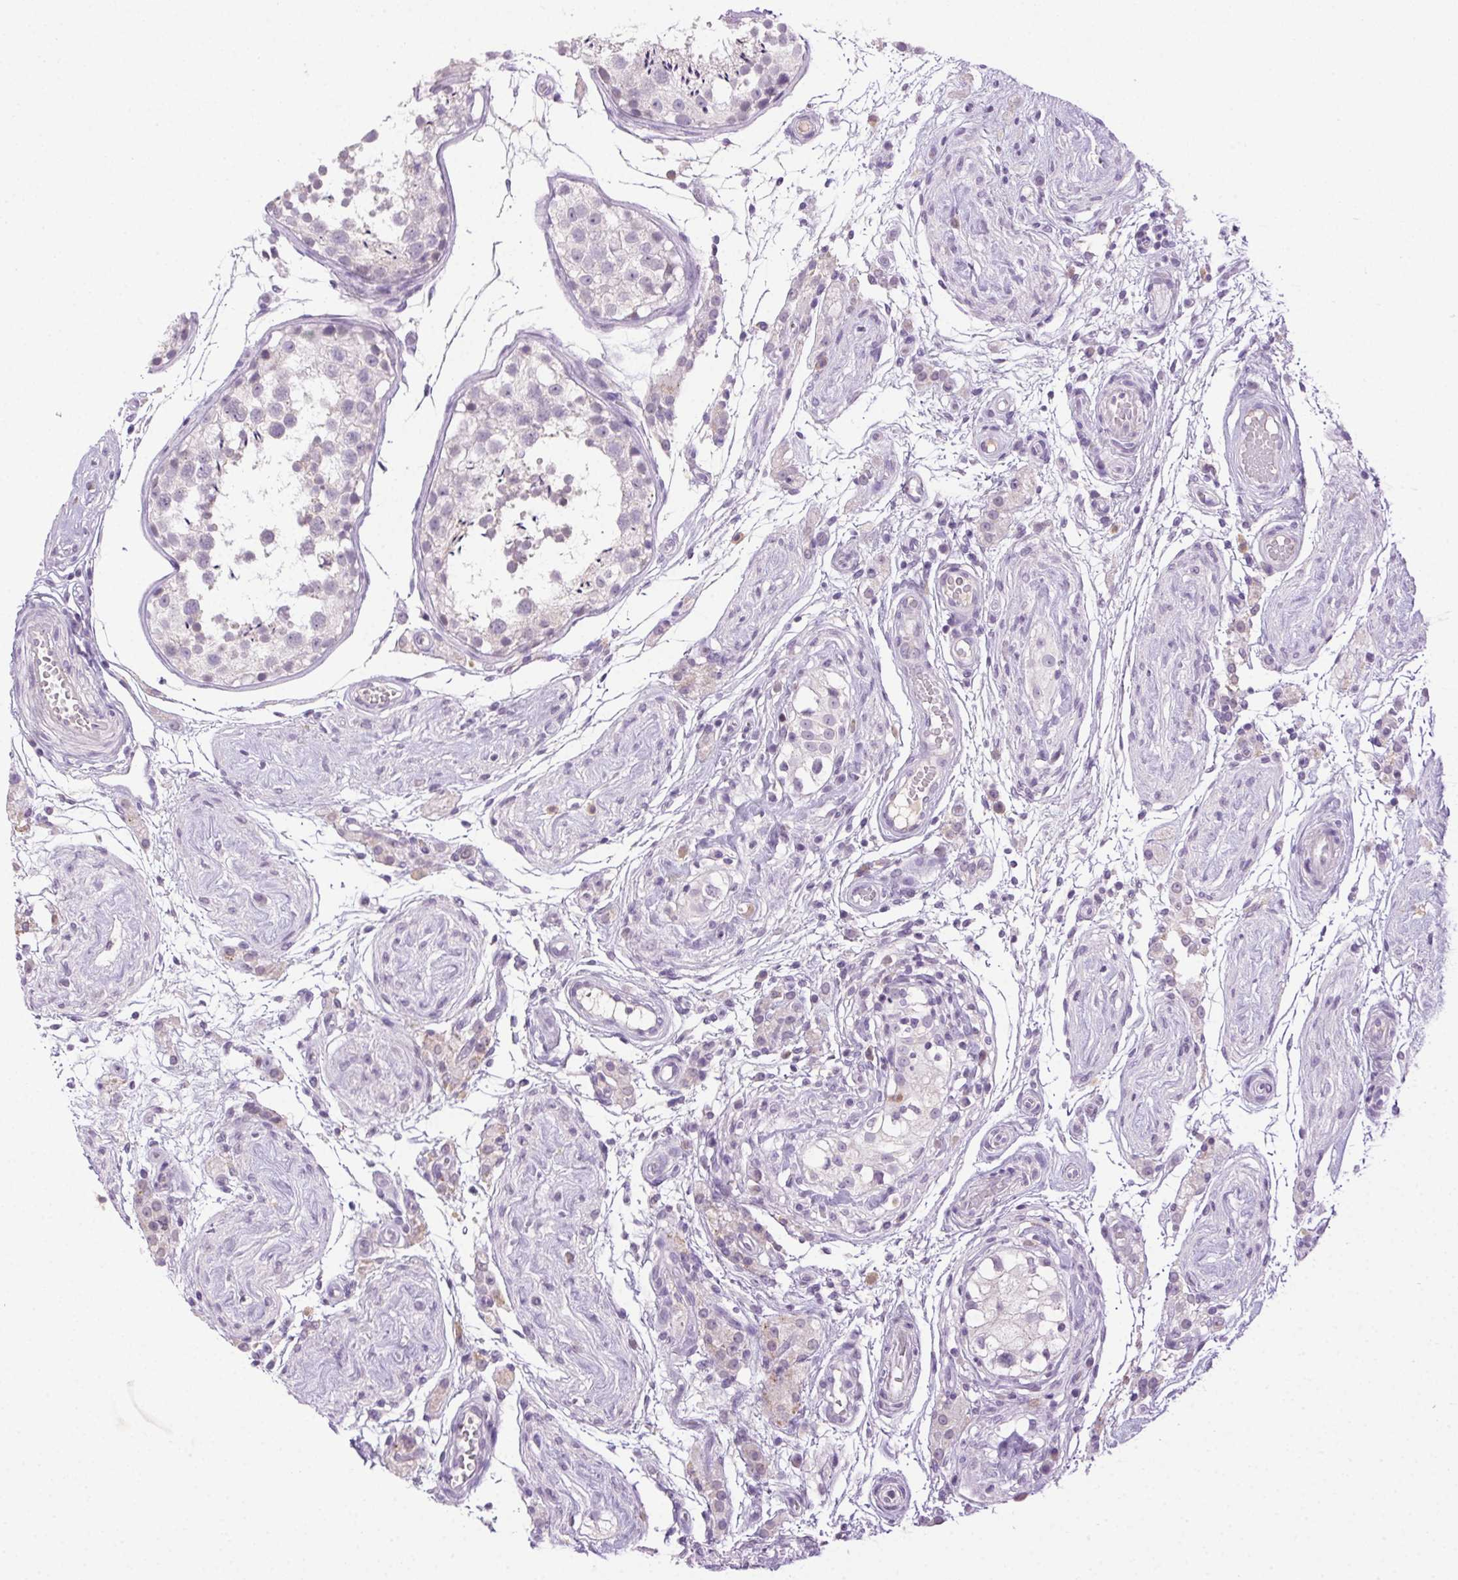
{"staining": {"intensity": "negative", "quantity": "none", "location": "none"}, "tissue": "testis", "cell_type": "Cells in seminiferous ducts", "image_type": "normal", "snomed": [{"axis": "morphology", "description": "Normal tissue, NOS"}, {"axis": "morphology", "description": "Seminoma, NOS"}, {"axis": "topography", "description": "Testis"}], "caption": "Testis stained for a protein using immunohistochemistry (IHC) reveals no staining cells in seminiferous ducts.", "gene": "CLDN10", "patient": {"sex": "male", "age": 29}}